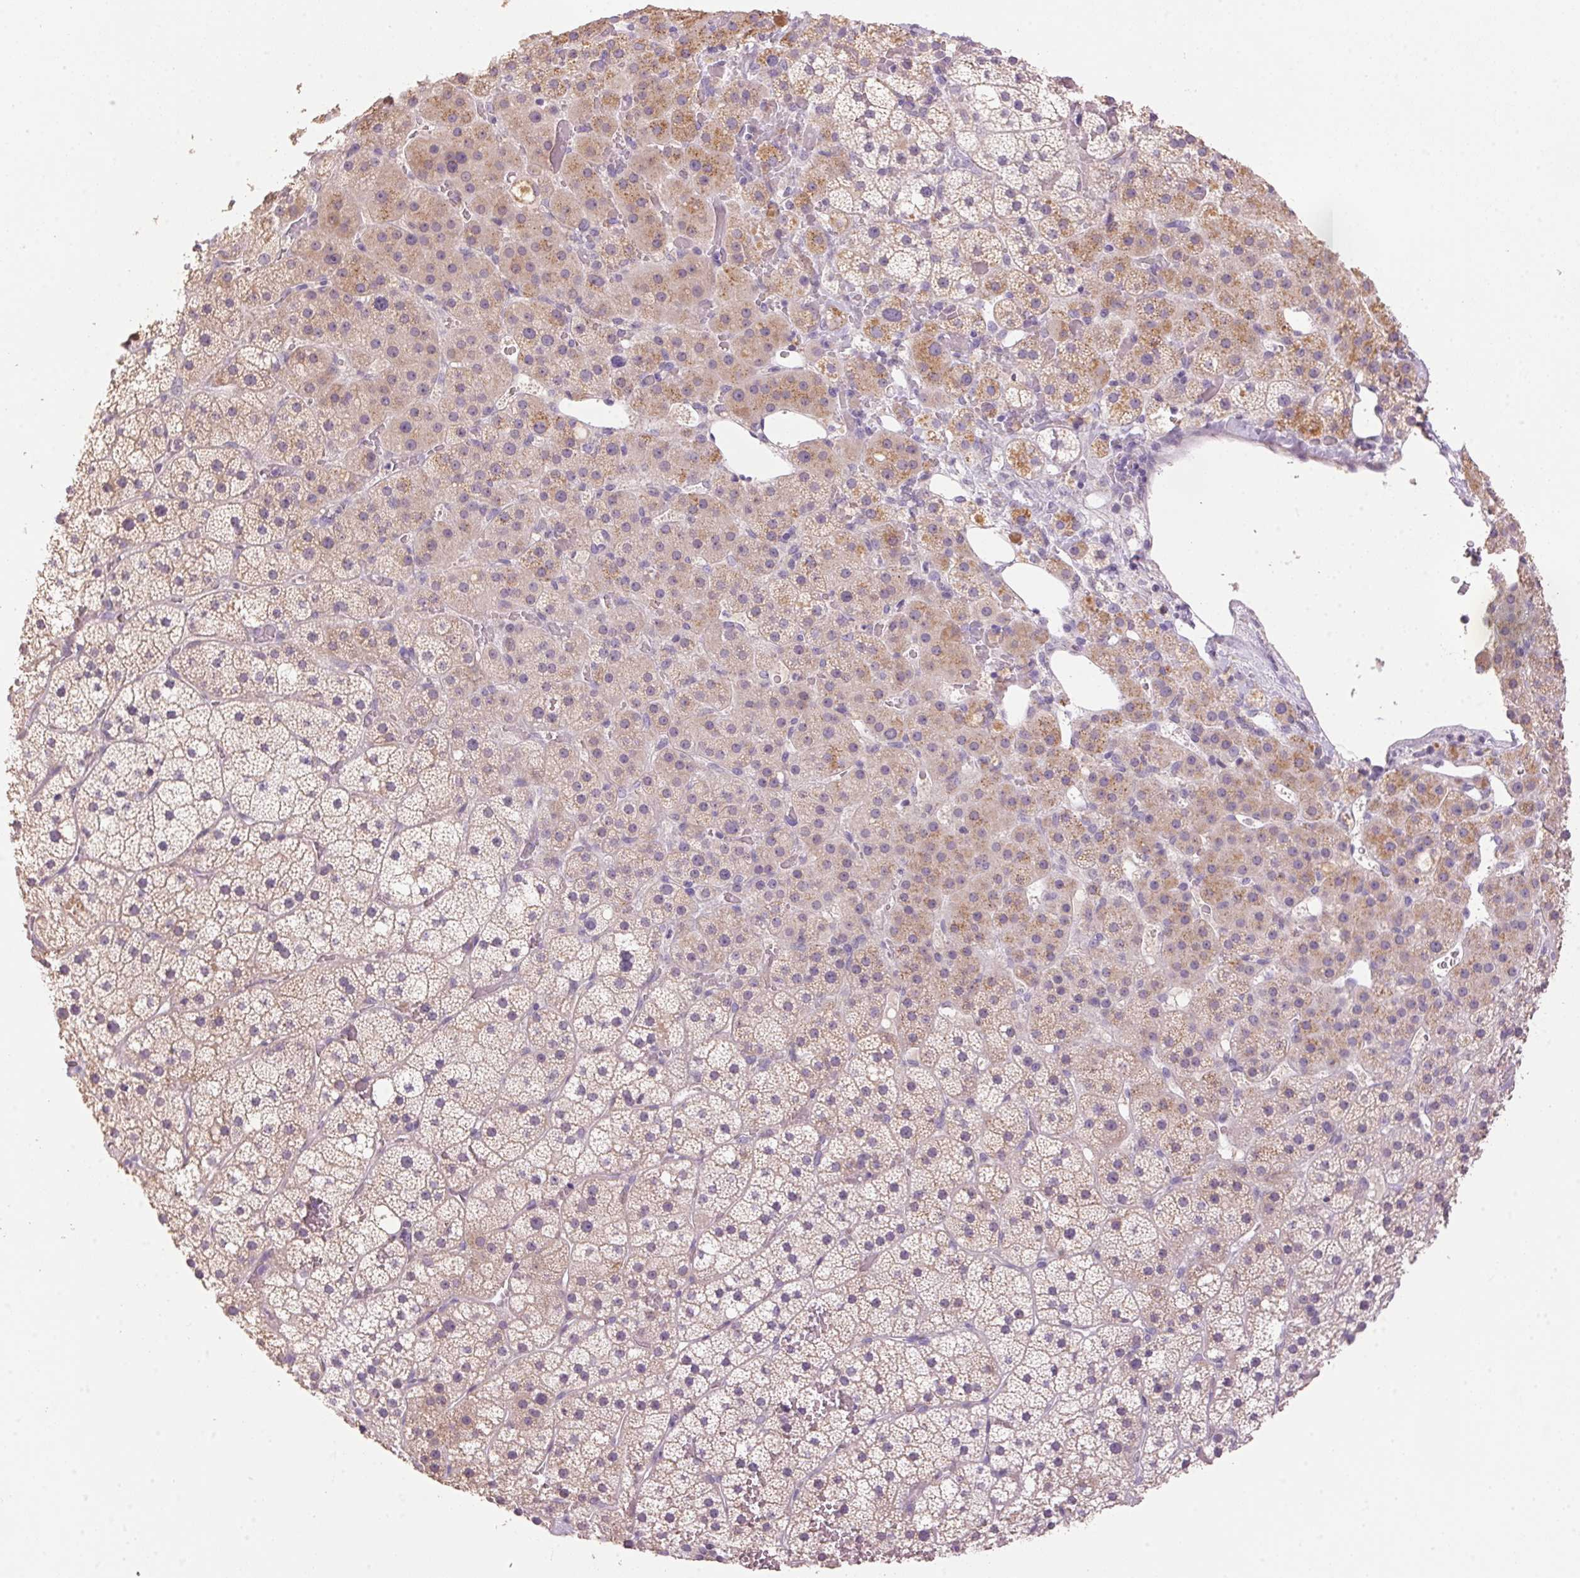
{"staining": {"intensity": "weak", "quantity": "25%-75%", "location": "cytoplasmic/membranous"}, "tissue": "adrenal gland", "cell_type": "Glandular cells", "image_type": "normal", "snomed": [{"axis": "morphology", "description": "Normal tissue, NOS"}, {"axis": "topography", "description": "Adrenal gland"}], "caption": "An immunohistochemistry (IHC) histopathology image of unremarkable tissue is shown. Protein staining in brown highlights weak cytoplasmic/membranous positivity in adrenal gland within glandular cells. The protein is stained brown, and the nuclei are stained in blue (DAB (3,3'-diaminobenzidine) IHC with brightfield microscopy, high magnification).", "gene": "LYZL6", "patient": {"sex": "male", "age": 53}}